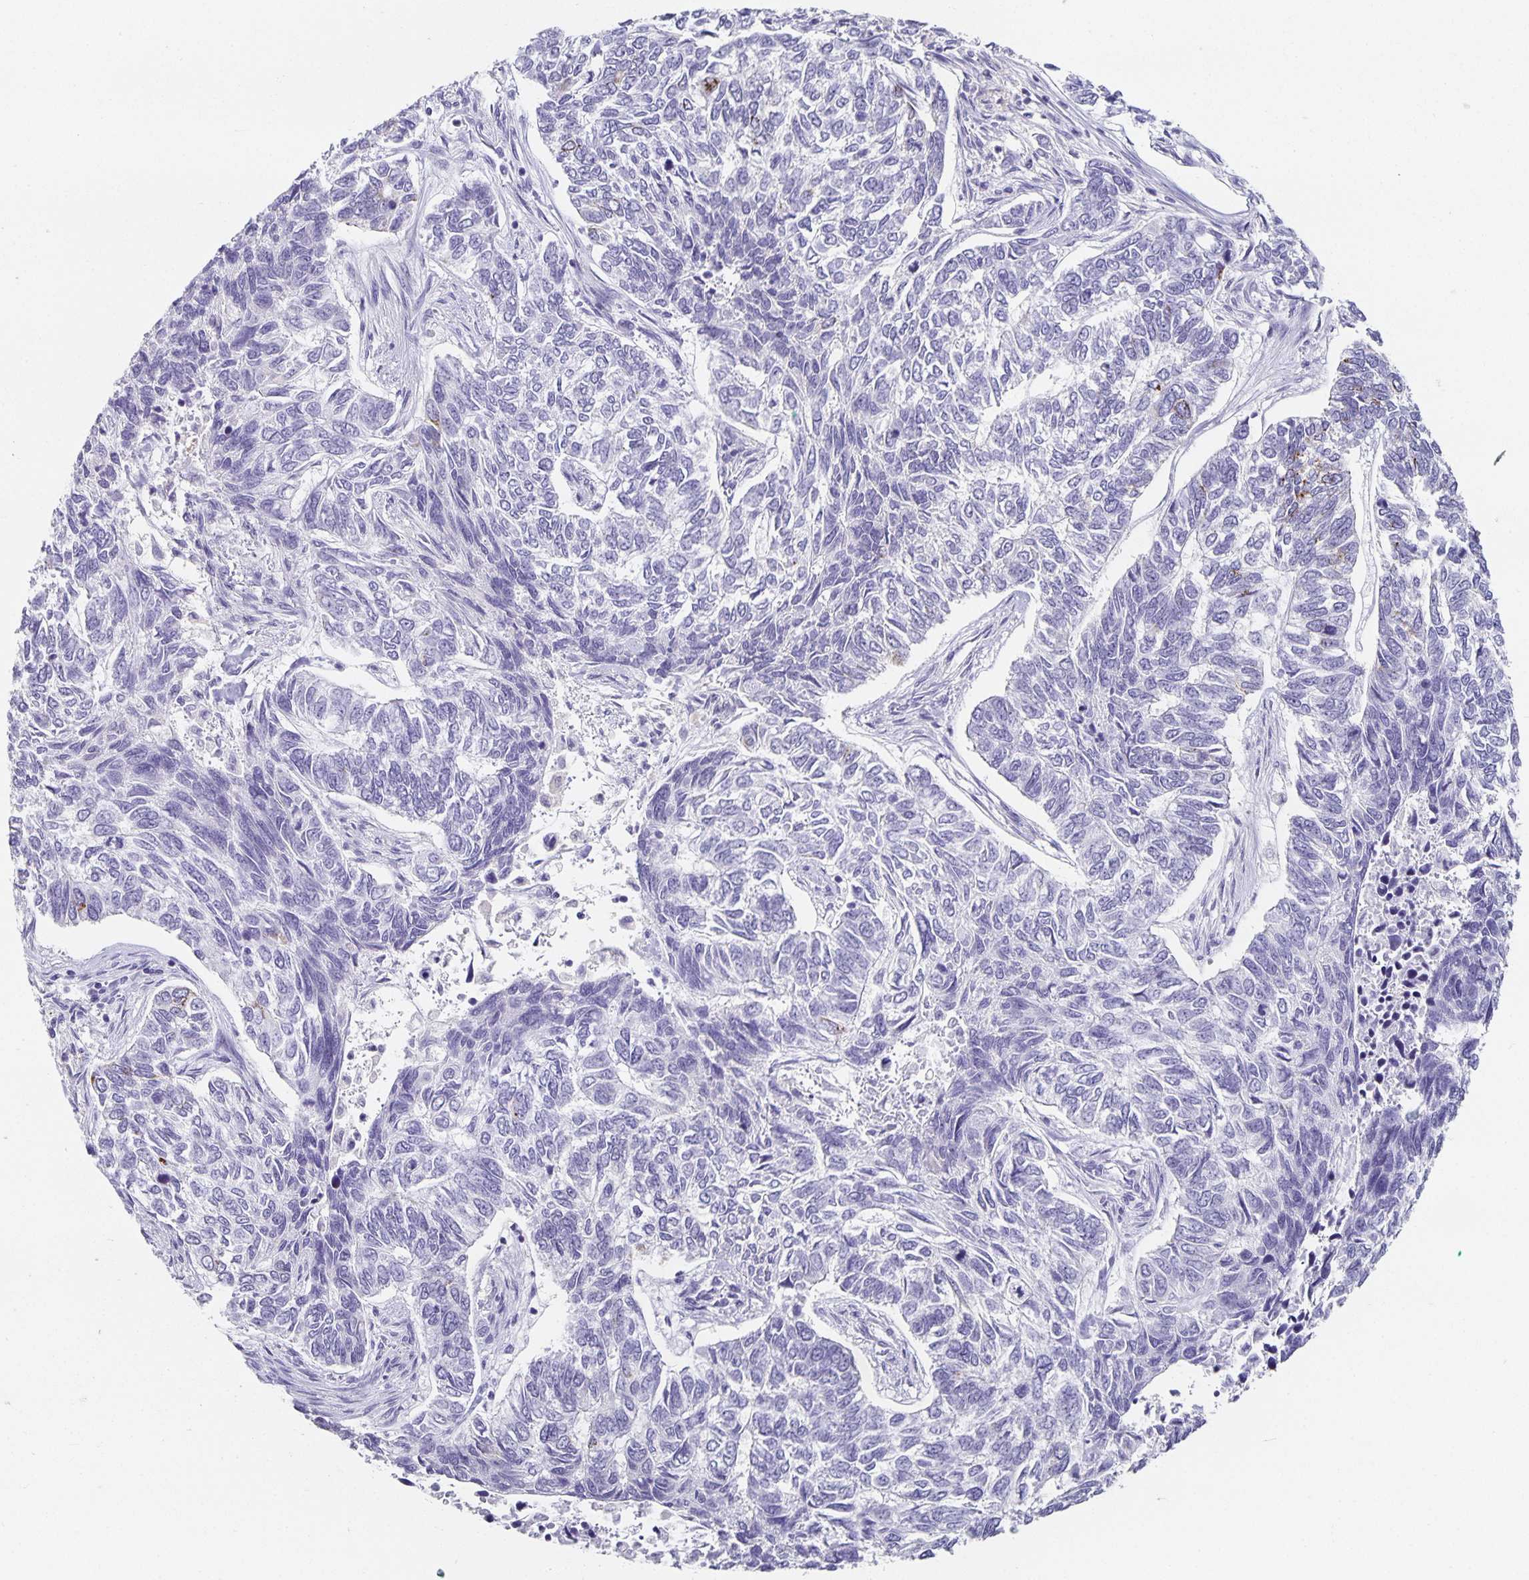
{"staining": {"intensity": "negative", "quantity": "none", "location": "none"}, "tissue": "skin cancer", "cell_type": "Tumor cells", "image_type": "cancer", "snomed": [{"axis": "morphology", "description": "Basal cell carcinoma"}, {"axis": "topography", "description": "Skin"}], "caption": "This is a histopathology image of IHC staining of skin cancer, which shows no positivity in tumor cells. (IHC, brightfield microscopy, high magnification).", "gene": "CHGA", "patient": {"sex": "female", "age": 65}}